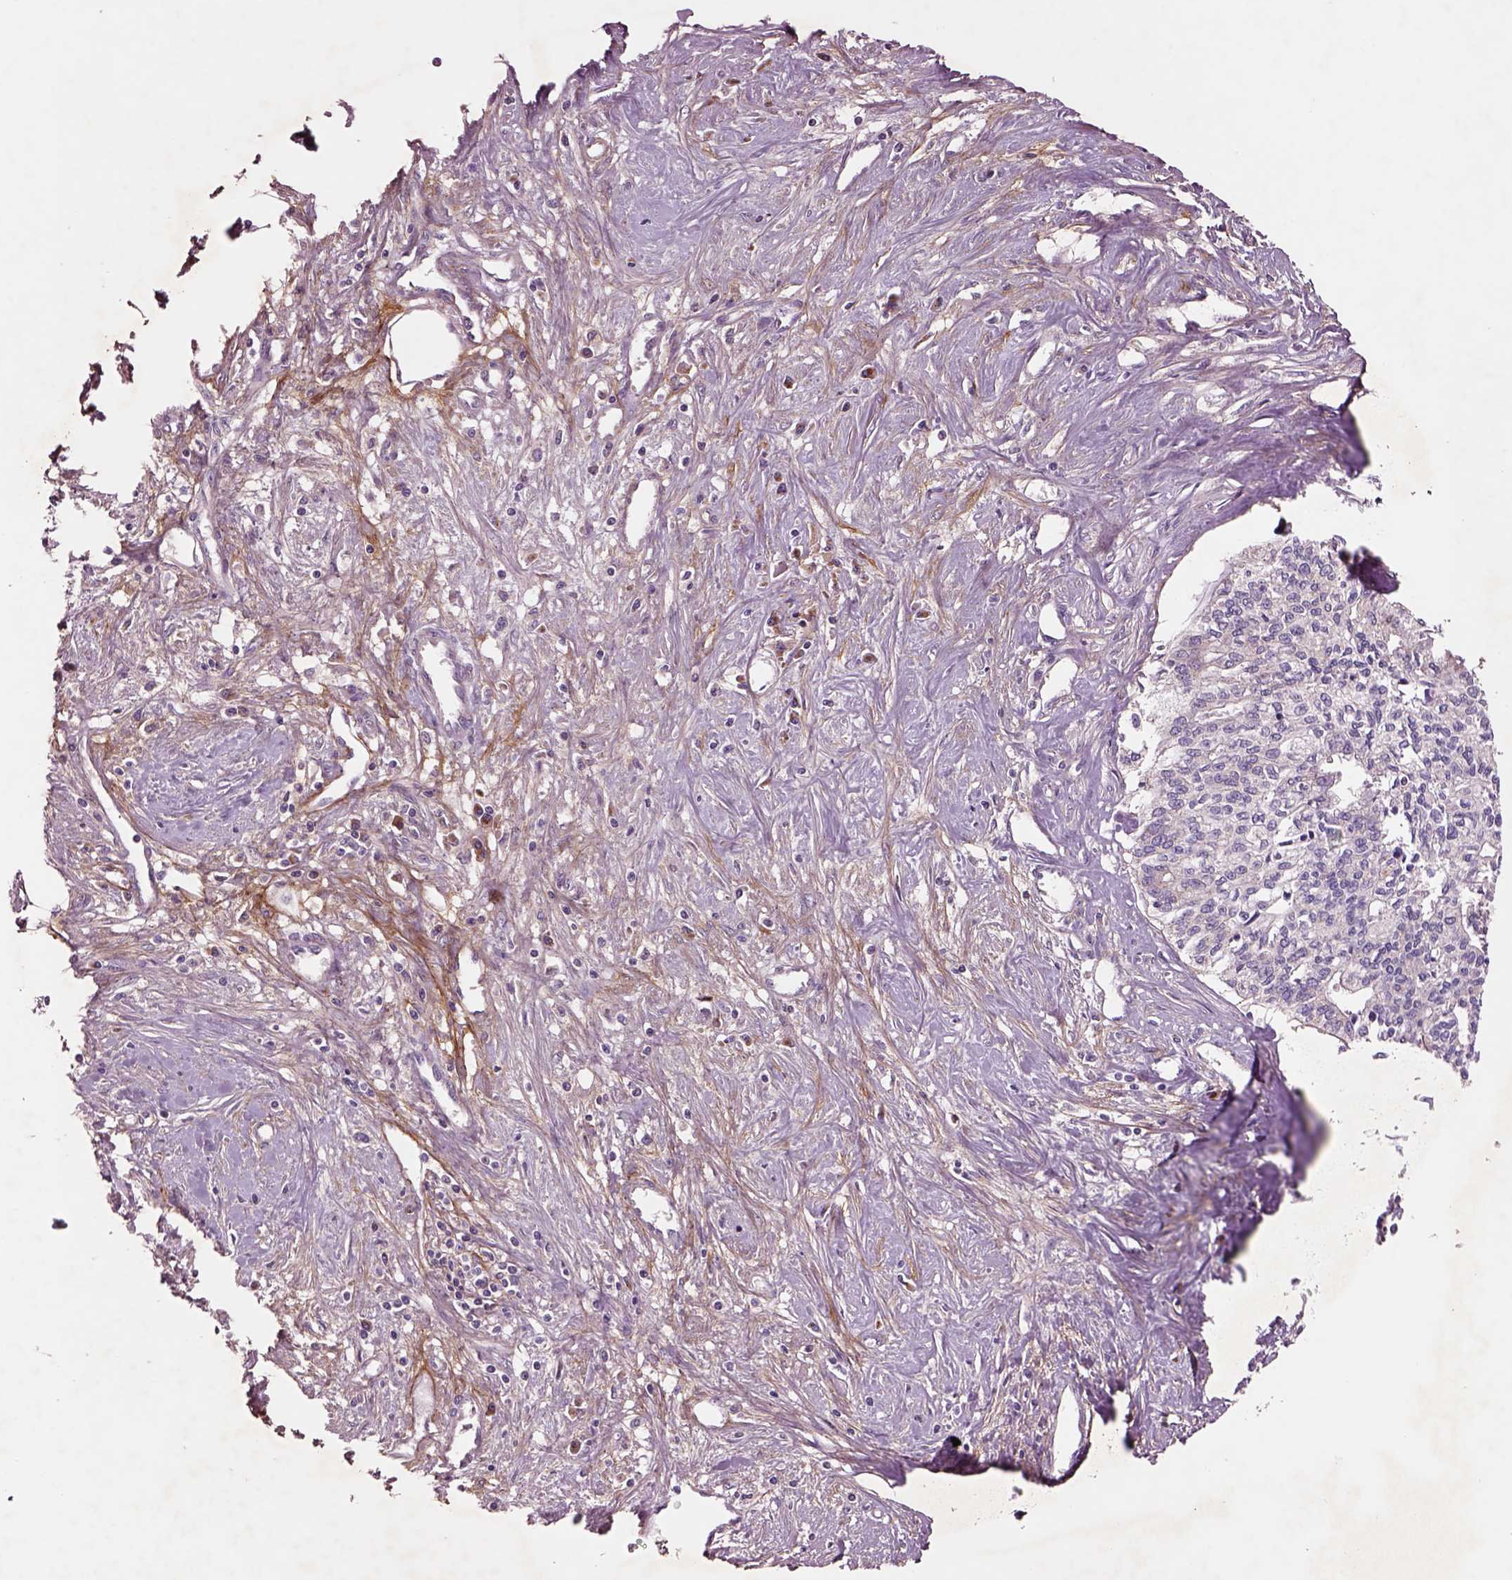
{"staining": {"intensity": "negative", "quantity": "none", "location": "none"}, "tissue": "liver cancer", "cell_type": "Tumor cells", "image_type": "cancer", "snomed": [{"axis": "morphology", "description": "Cholangiocarcinoma"}, {"axis": "topography", "description": "Liver"}], "caption": "Tumor cells are negative for brown protein staining in cholangiocarcinoma (liver).", "gene": "SEC23A", "patient": {"sex": "female", "age": 61}}